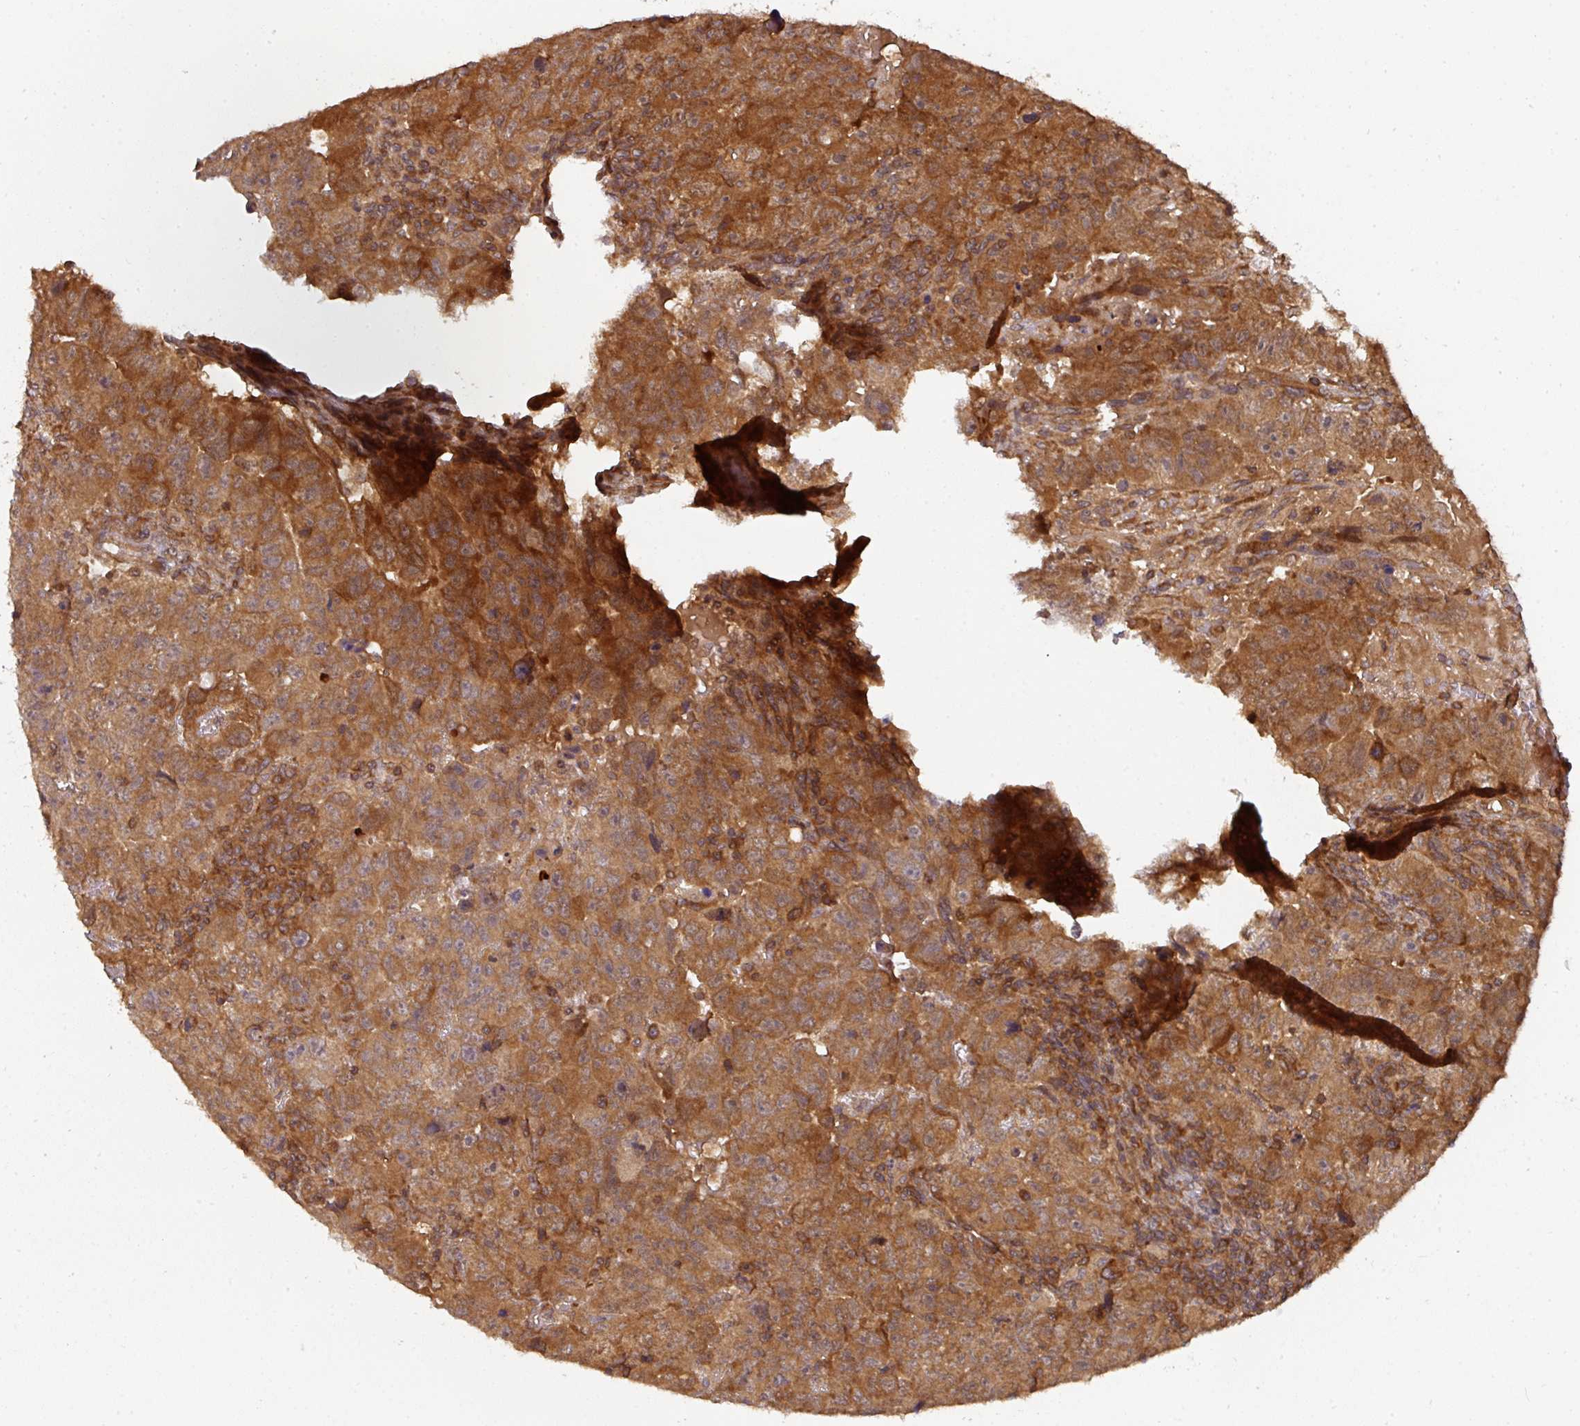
{"staining": {"intensity": "strong", "quantity": ">75%", "location": "cytoplasmic/membranous"}, "tissue": "testis cancer", "cell_type": "Tumor cells", "image_type": "cancer", "snomed": [{"axis": "morphology", "description": "Carcinoma, Embryonal, NOS"}, {"axis": "topography", "description": "Testis"}], "caption": "Immunohistochemical staining of embryonal carcinoma (testis) demonstrates strong cytoplasmic/membranous protein staining in about >75% of tumor cells.", "gene": "EIF4EBP2", "patient": {"sex": "male", "age": 24}}